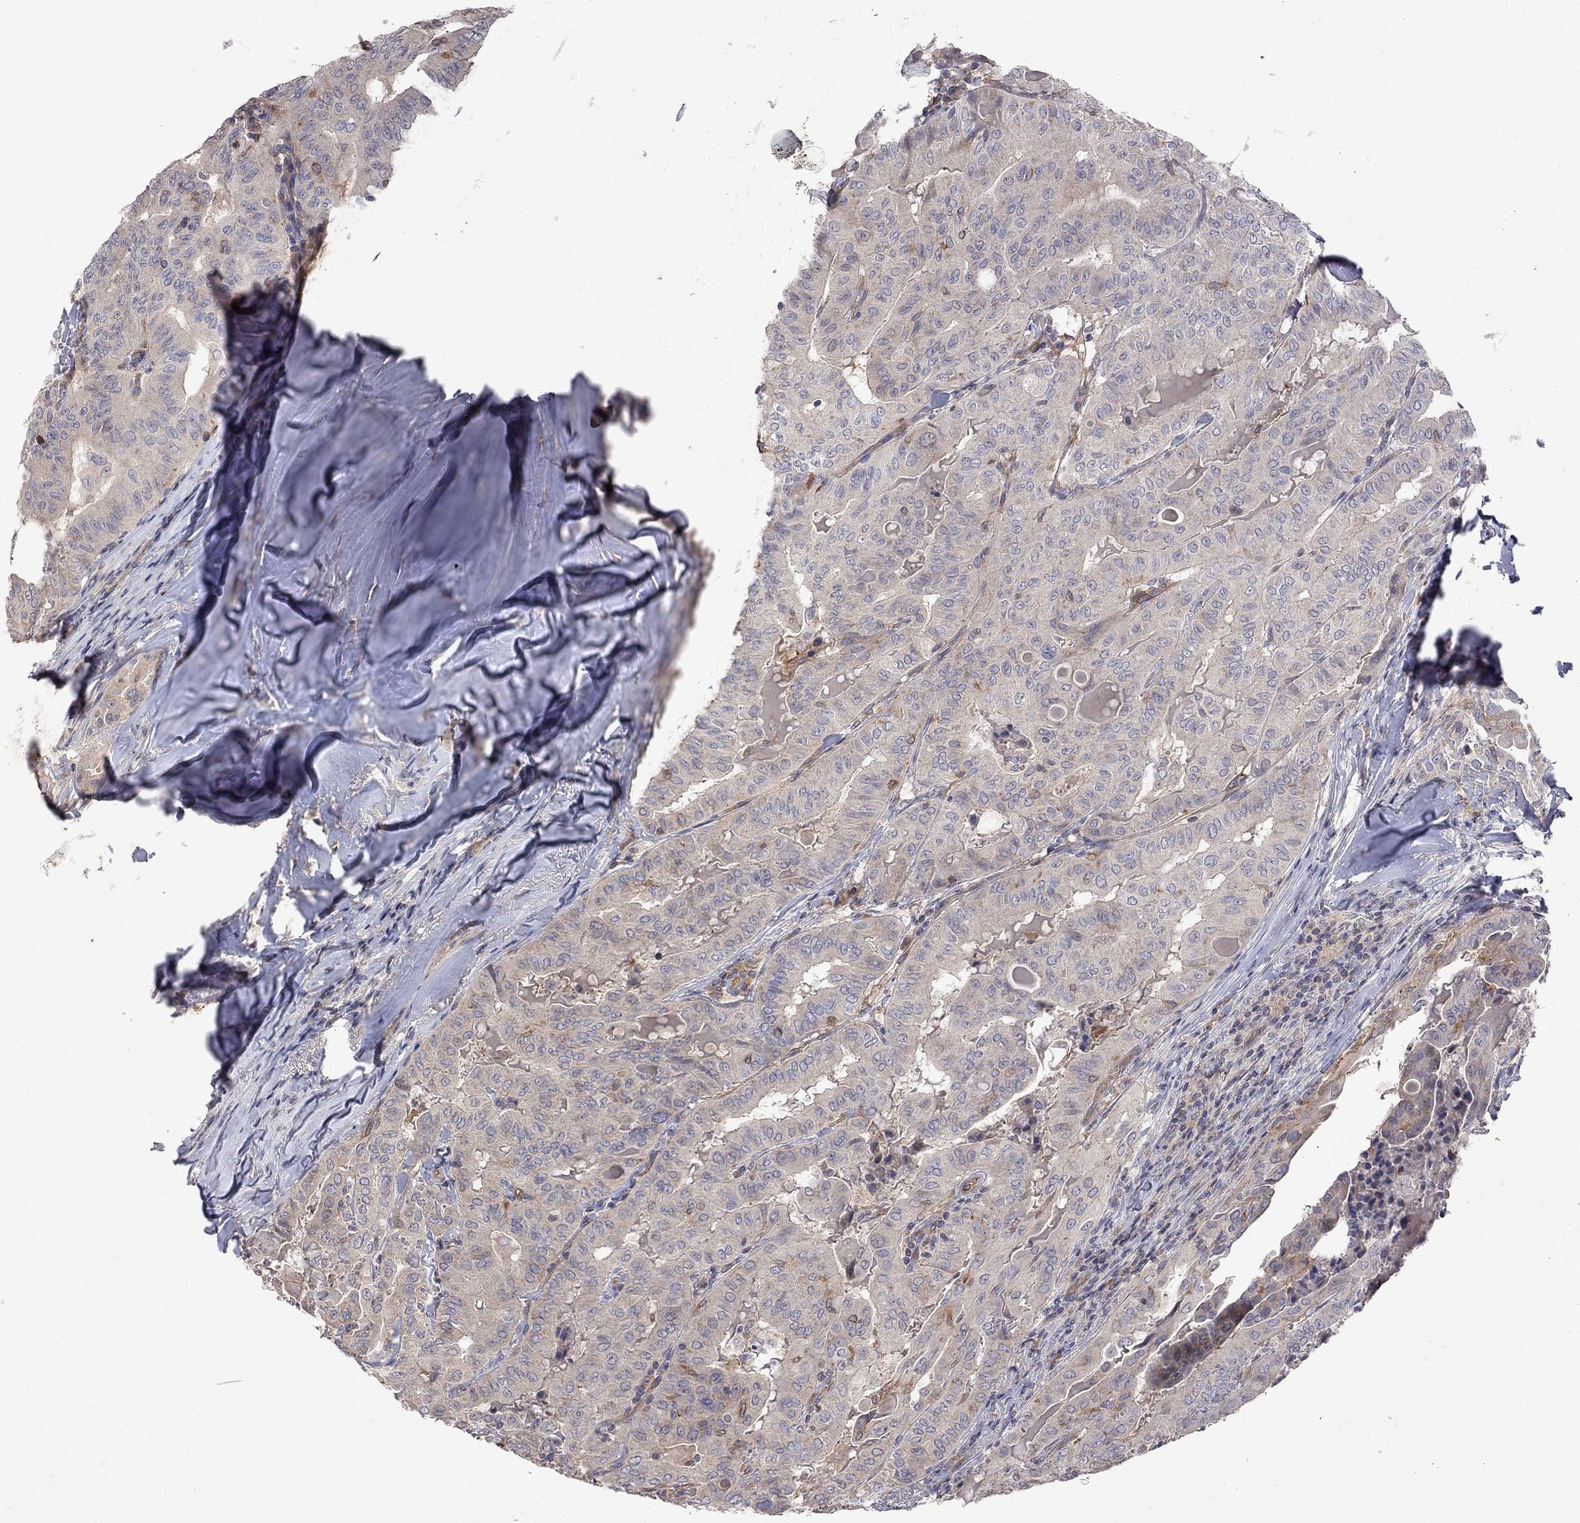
{"staining": {"intensity": "weak", "quantity": "<25%", "location": "cytoplasmic/membranous"}, "tissue": "thyroid cancer", "cell_type": "Tumor cells", "image_type": "cancer", "snomed": [{"axis": "morphology", "description": "Papillary adenocarcinoma, NOS"}, {"axis": "topography", "description": "Thyroid gland"}], "caption": "The photomicrograph displays no significant positivity in tumor cells of papillary adenocarcinoma (thyroid).", "gene": "ABI3", "patient": {"sex": "female", "age": 68}}